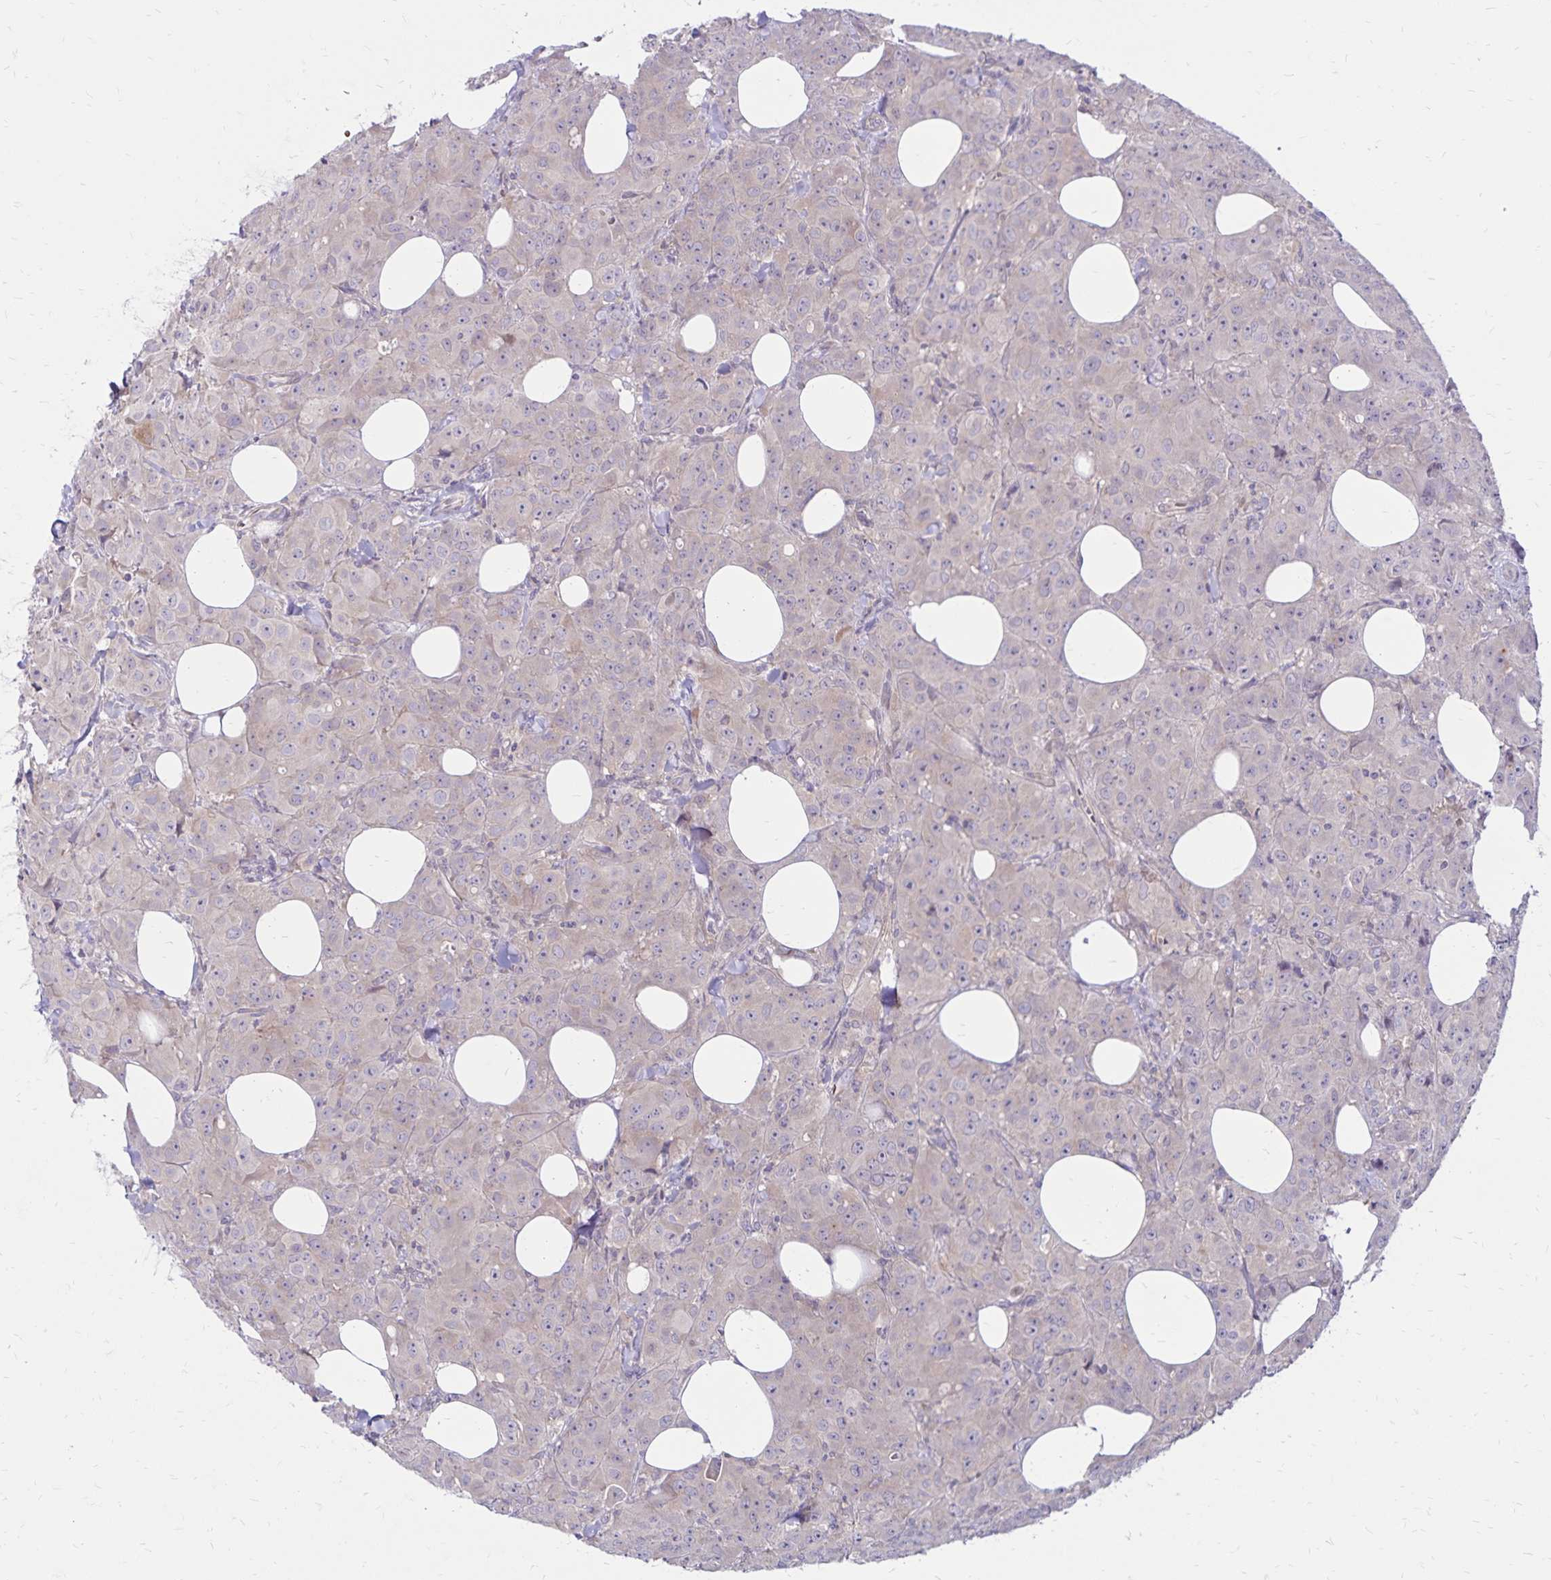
{"staining": {"intensity": "negative", "quantity": "none", "location": "none"}, "tissue": "breast cancer", "cell_type": "Tumor cells", "image_type": "cancer", "snomed": [{"axis": "morphology", "description": "Normal tissue, NOS"}, {"axis": "morphology", "description": "Duct carcinoma"}, {"axis": "topography", "description": "Breast"}], "caption": "Micrograph shows no protein staining in tumor cells of breast intraductal carcinoma tissue.", "gene": "FSD1", "patient": {"sex": "female", "age": 43}}